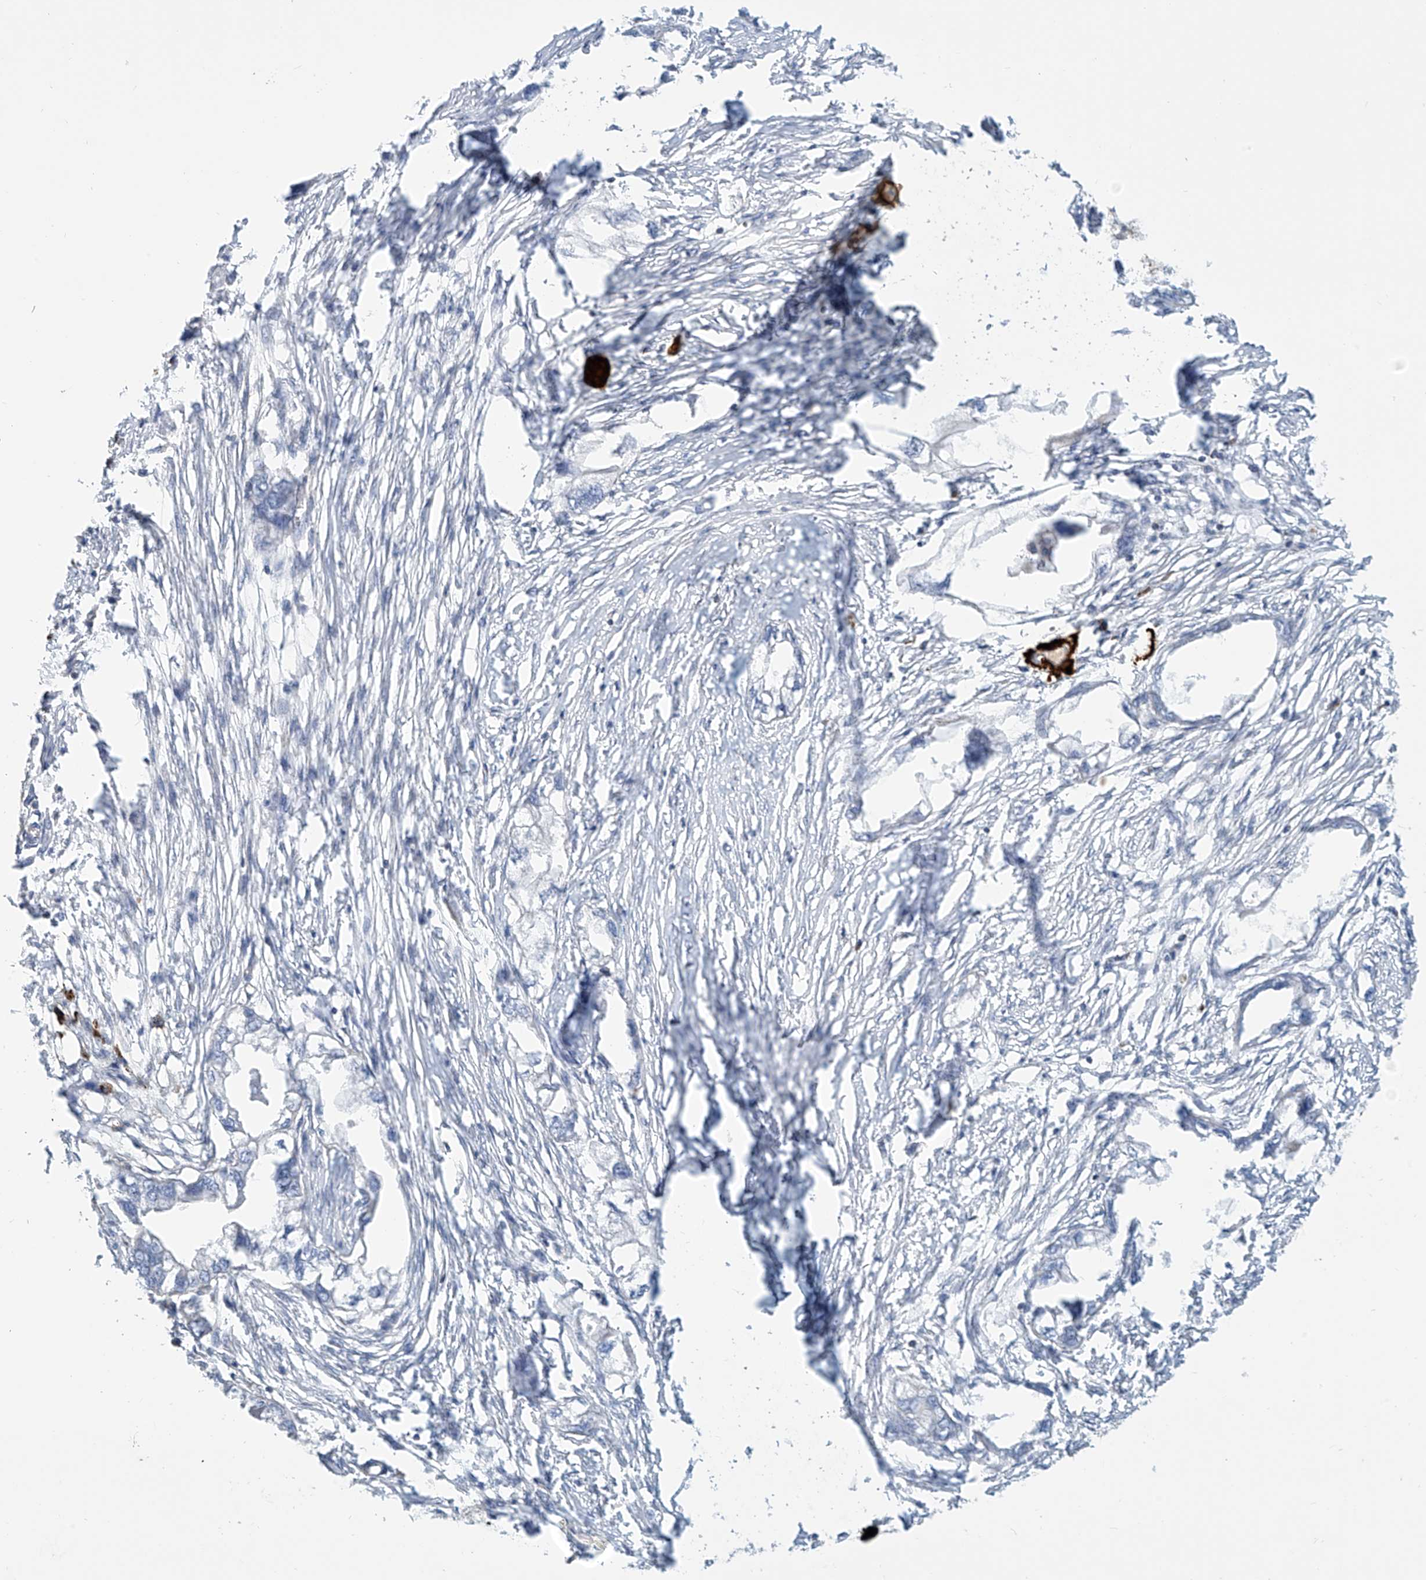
{"staining": {"intensity": "negative", "quantity": "none", "location": "none"}, "tissue": "endometrial cancer", "cell_type": "Tumor cells", "image_type": "cancer", "snomed": [{"axis": "morphology", "description": "Adenocarcinoma, NOS"}, {"axis": "morphology", "description": "Adenocarcinoma, metastatic, NOS"}, {"axis": "topography", "description": "Adipose tissue"}, {"axis": "topography", "description": "Endometrium"}], "caption": "Tumor cells show no significant protein staining in endometrial metastatic adenocarcinoma.", "gene": "IBA57", "patient": {"sex": "female", "age": 67}}